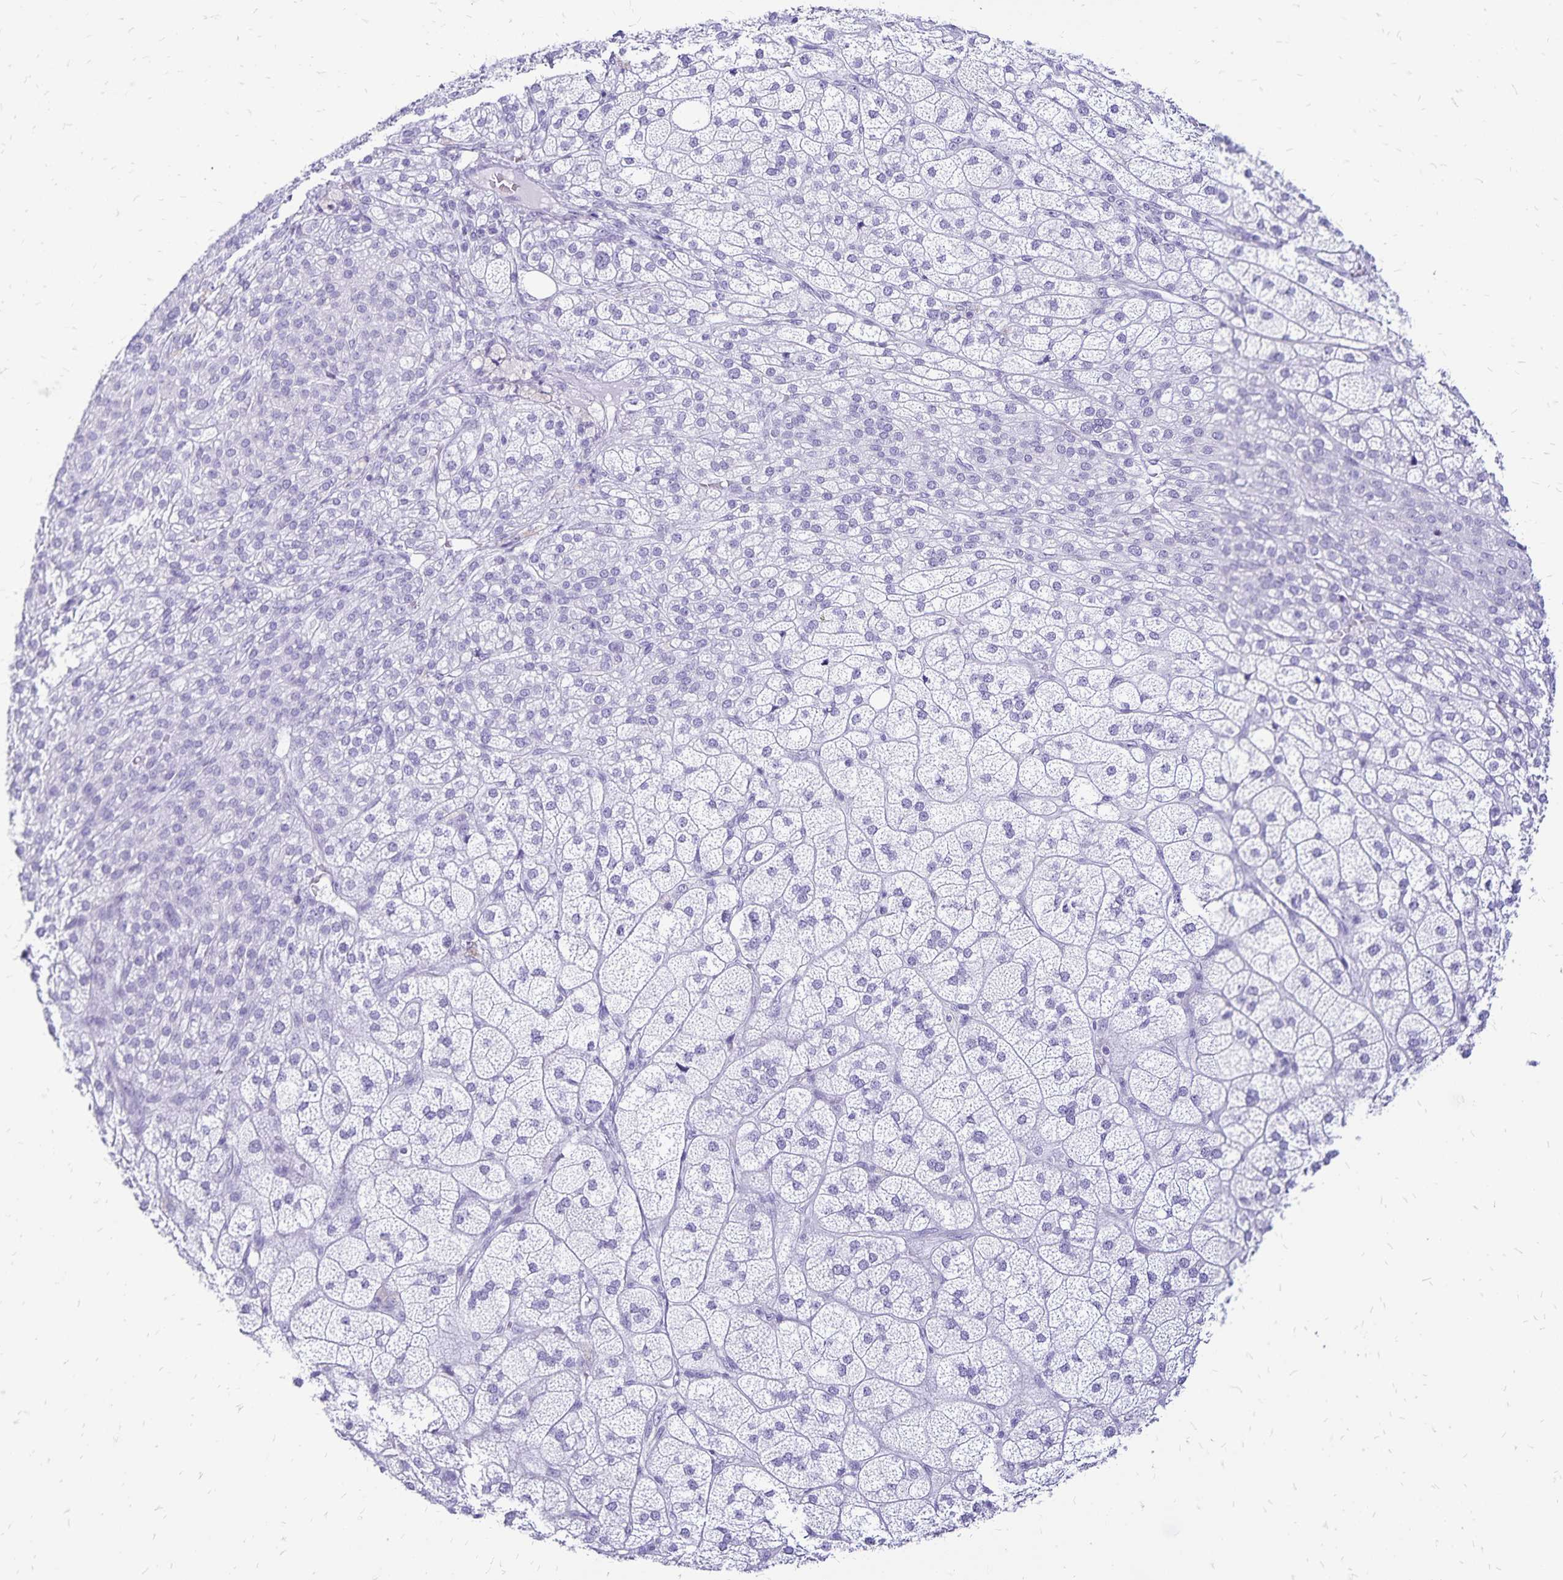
{"staining": {"intensity": "negative", "quantity": "none", "location": "none"}, "tissue": "adrenal gland", "cell_type": "Glandular cells", "image_type": "normal", "snomed": [{"axis": "morphology", "description": "Normal tissue, NOS"}, {"axis": "topography", "description": "Adrenal gland"}], "caption": "This is an immunohistochemistry (IHC) micrograph of unremarkable human adrenal gland. There is no expression in glandular cells.", "gene": "LIN28B", "patient": {"sex": "female", "age": 60}}